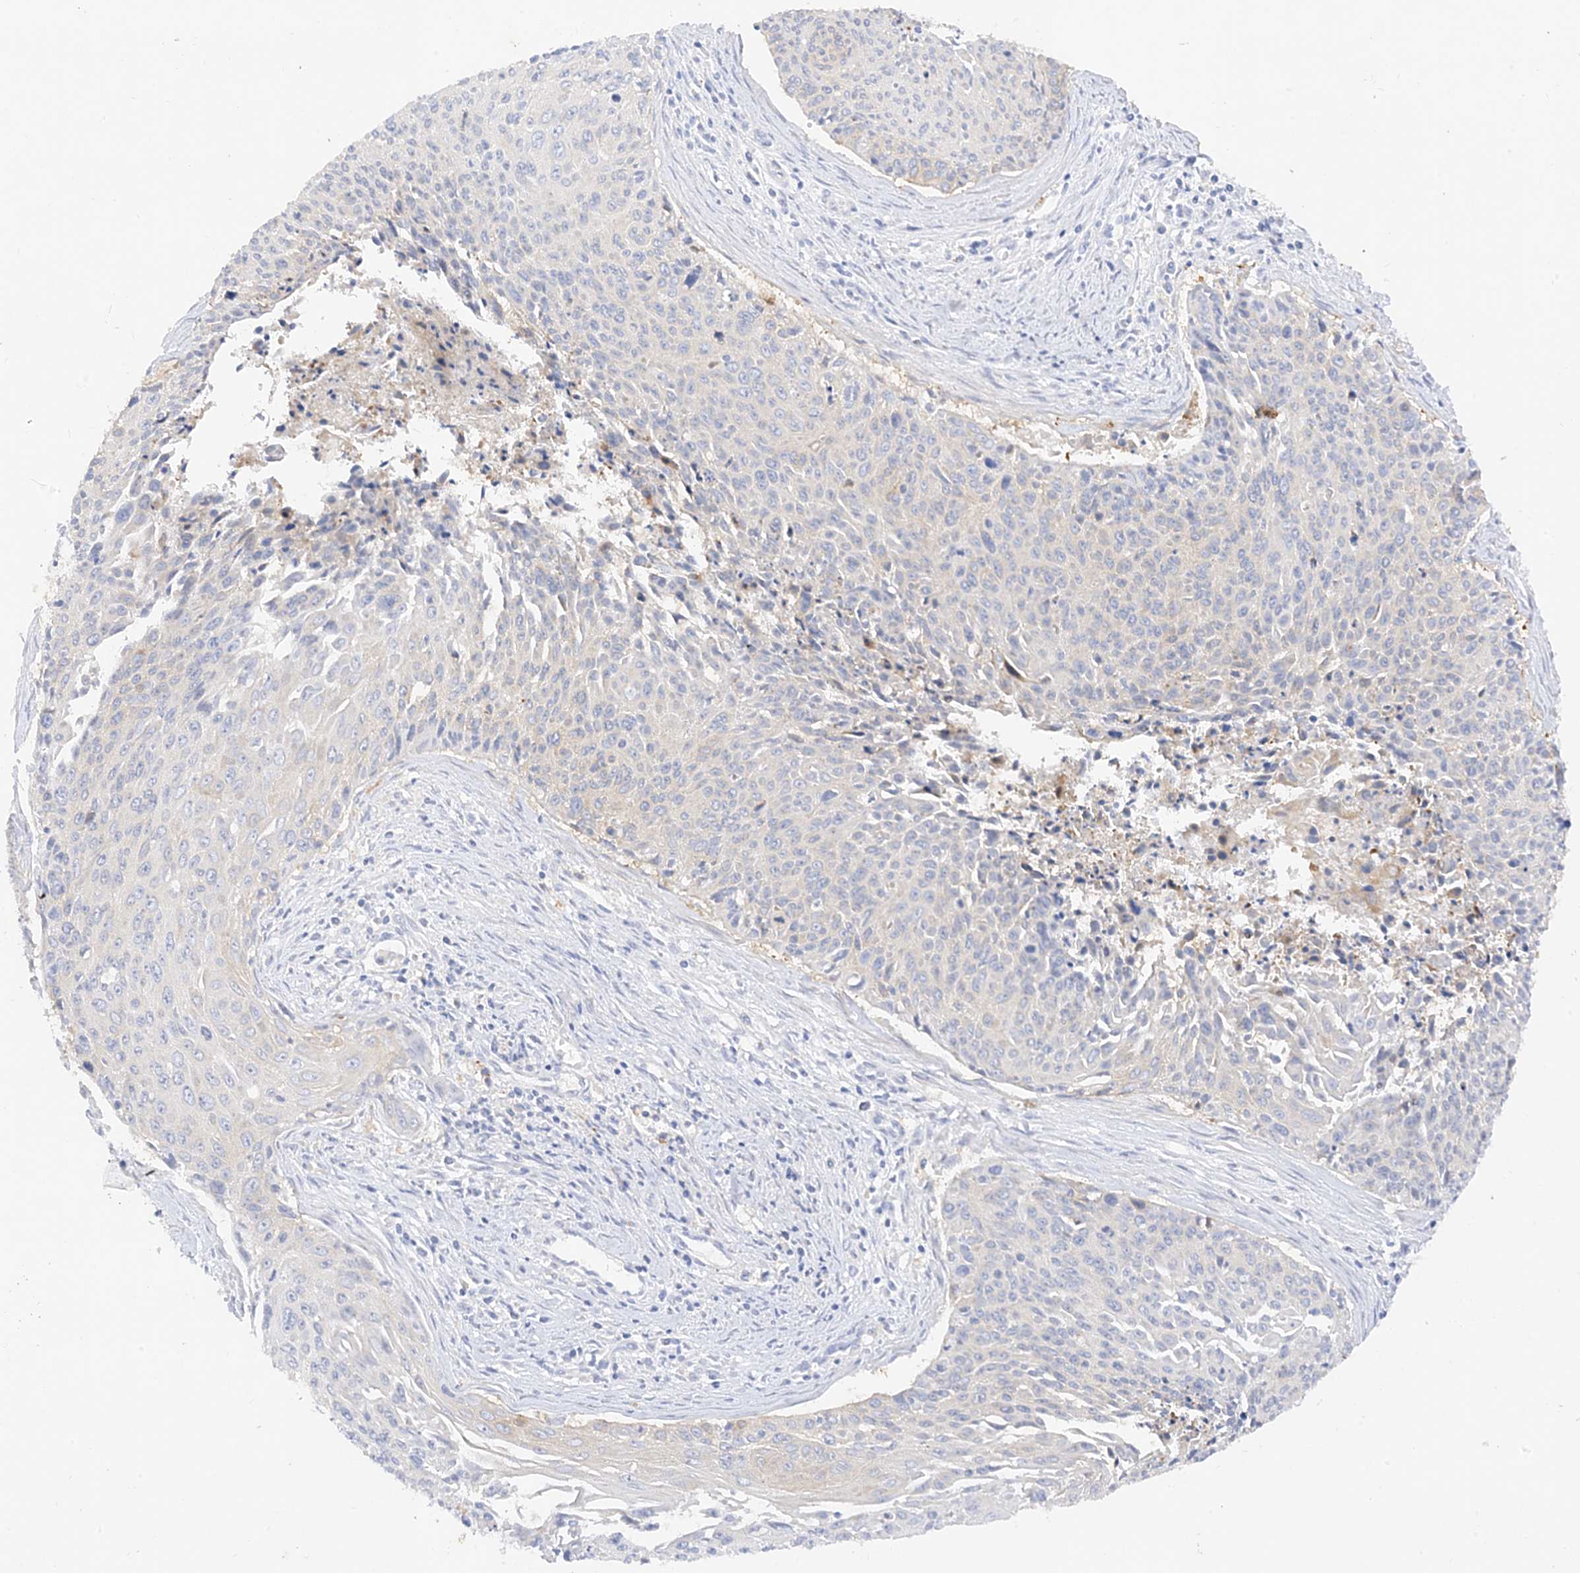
{"staining": {"intensity": "weak", "quantity": "<25%", "location": "cytoplasmic/membranous"}, "tissue": "cervical cancer", "cell_type": "Tumor cells", "image_type": "cancer", "snomed": [{"axis": "morphology", "description": "Squamous cell carcinoma, NOS"}, {"axis": "topography", "description": "Cervix"}], "caption": "The photomicrograph displays no significant staining in tumor cells of cervical cancer.", "gene": "ARV1", "patient": {"sex": "female", "age": 55}}